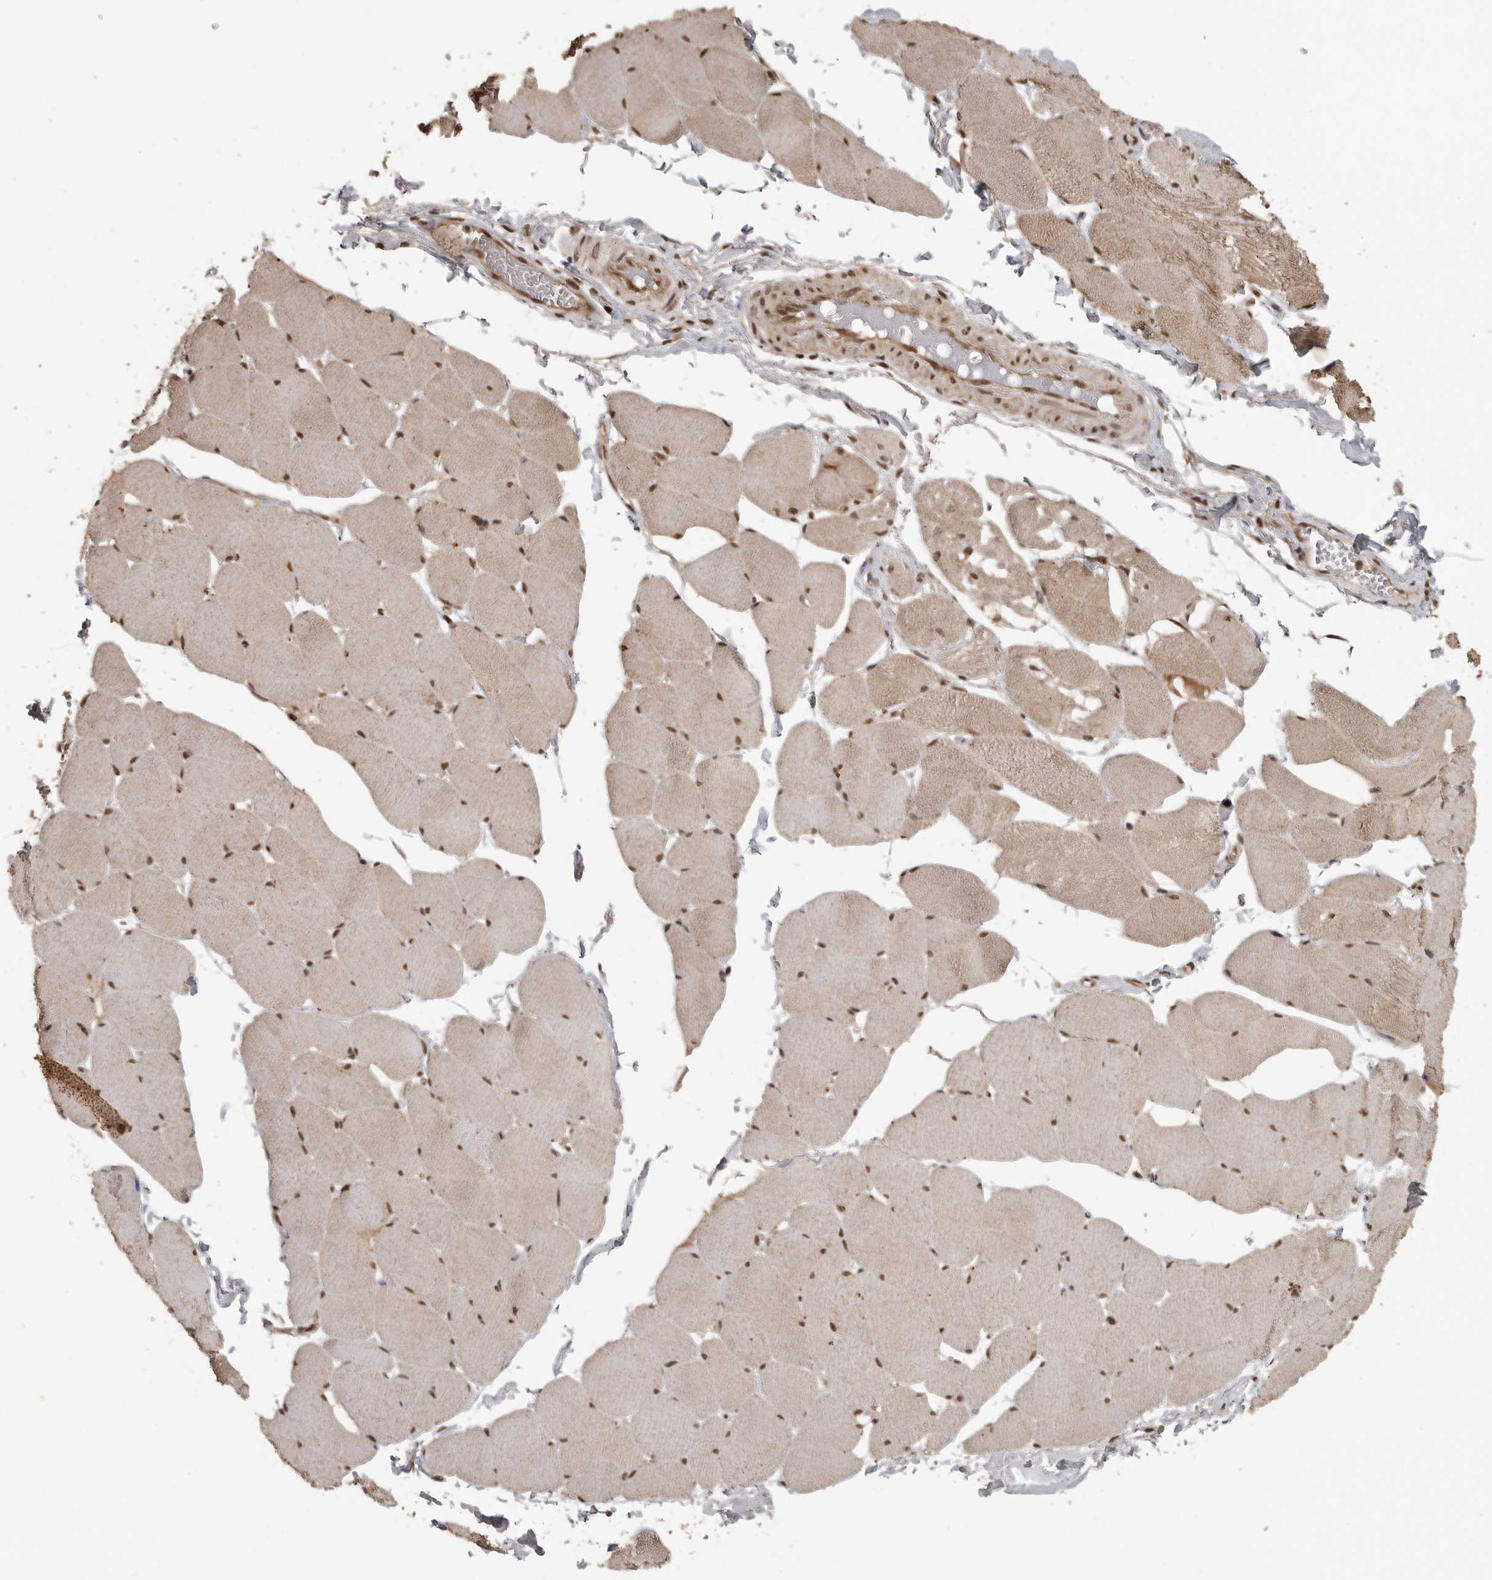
{"staining": {"intensity": "strong", "quantity": ">75%", "location": "cytoplasmic/membranous,nuclear"}, "tissue": "skeletal muscle", "cell_type": "Myocytes", "image_type": "normal", "snomed": [{"axis": "morphology", "description": "Normal tissue, NOS"}, {"axis": "topography", "description": "Skin"}, {"axis": "topography", "description": "Skeletal muscle"}], "caption": "DAB (3,3'-diaminobenzidine) immunohistochemical staining of benign human skeletal muscle displays strong cytoplasmic/membranous,nuclear protein positivity in approximately >75% of myocytes.", "gene": "CBLL1", "patient": {"sex": "male", "age": 83}}